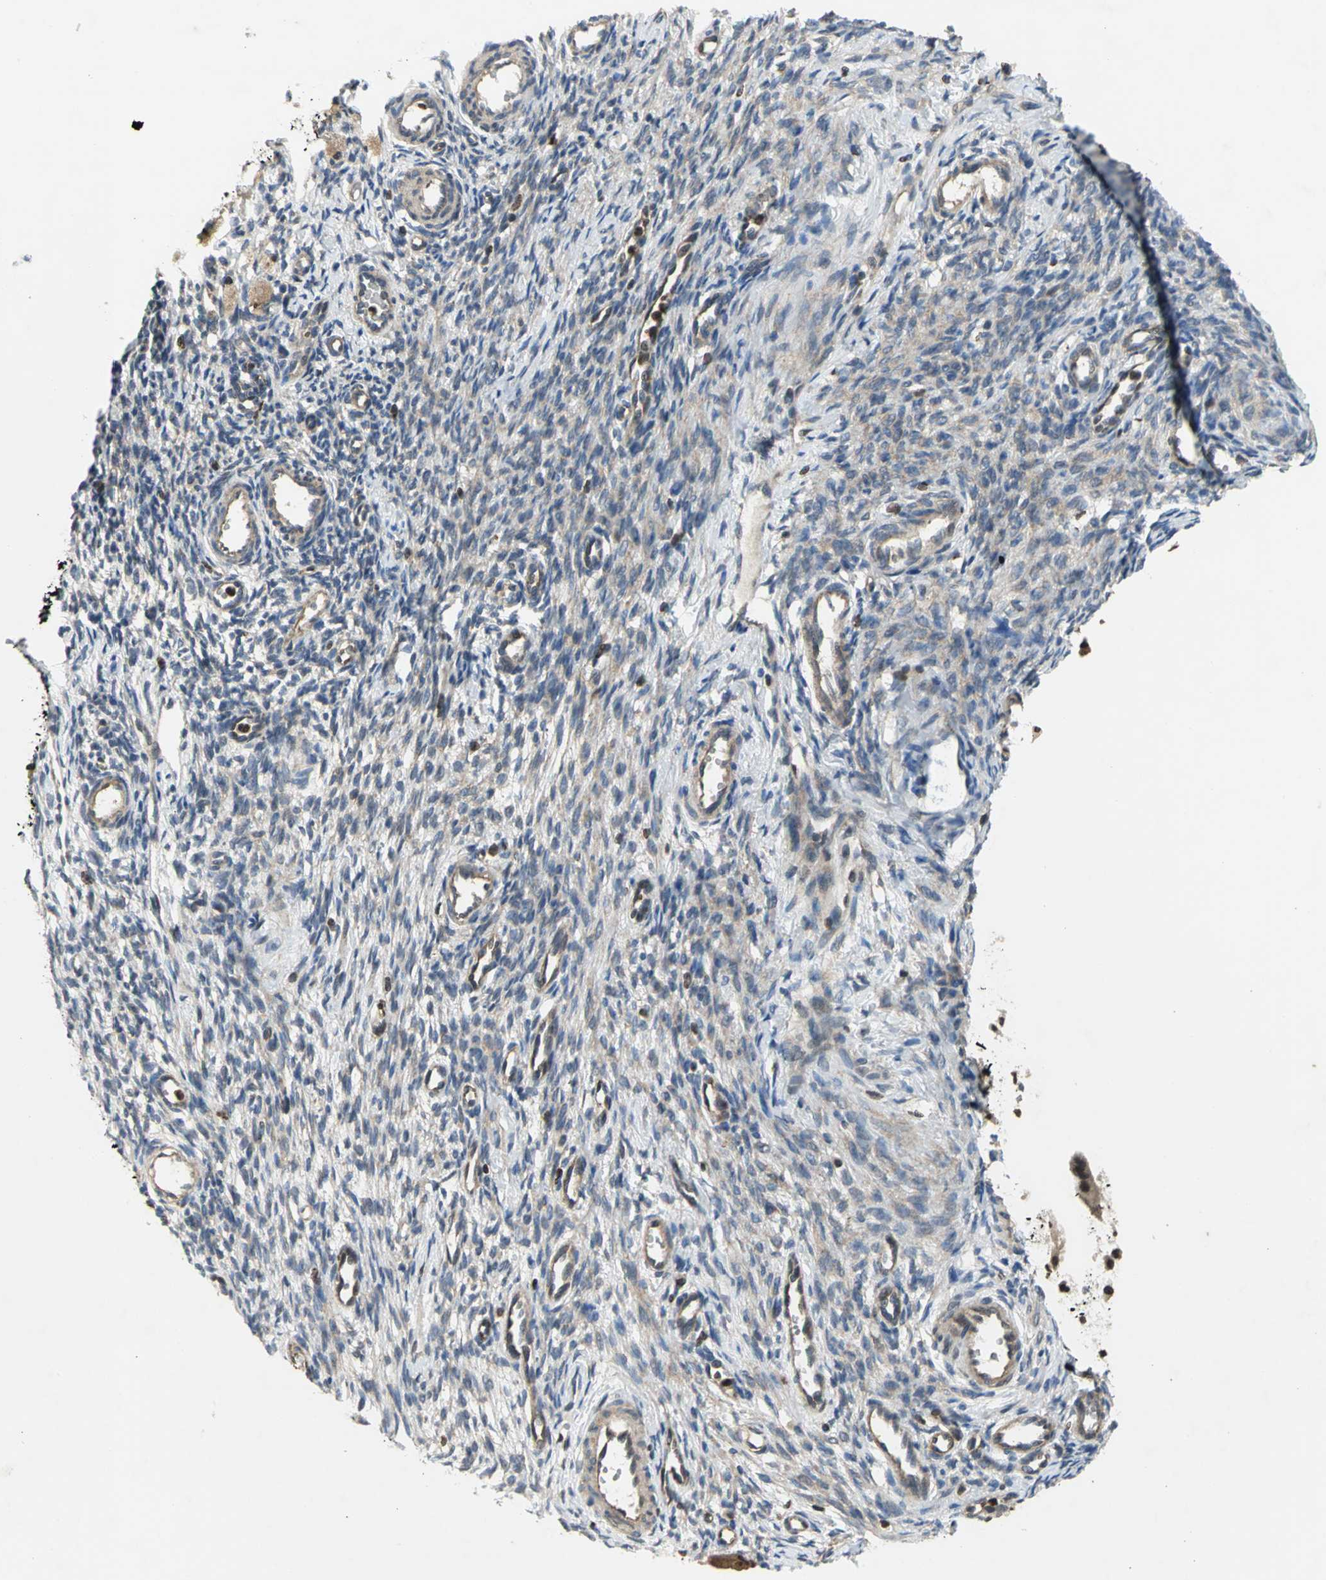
{"staining": {"intensity": "moderate", "quantity": "25%-75%", "location": "cytoplasmic/membranous"}, "tissue": "ovary", "cell_type": "Ovarian stroma cells", "image_type": "normal", "snomed": [{"axis": "morphology", "description": "Normal tissue, NOS"}, {"axis": "topography", "description": "Ovary"}], "caption": "A micrograph of human ovary stained for a protein exhibits moderate cytoplasmic/membranous brown staining in ovarian stroma cells.", "gene": "AHR", "patient": {"sex": "female", "age": 33}}